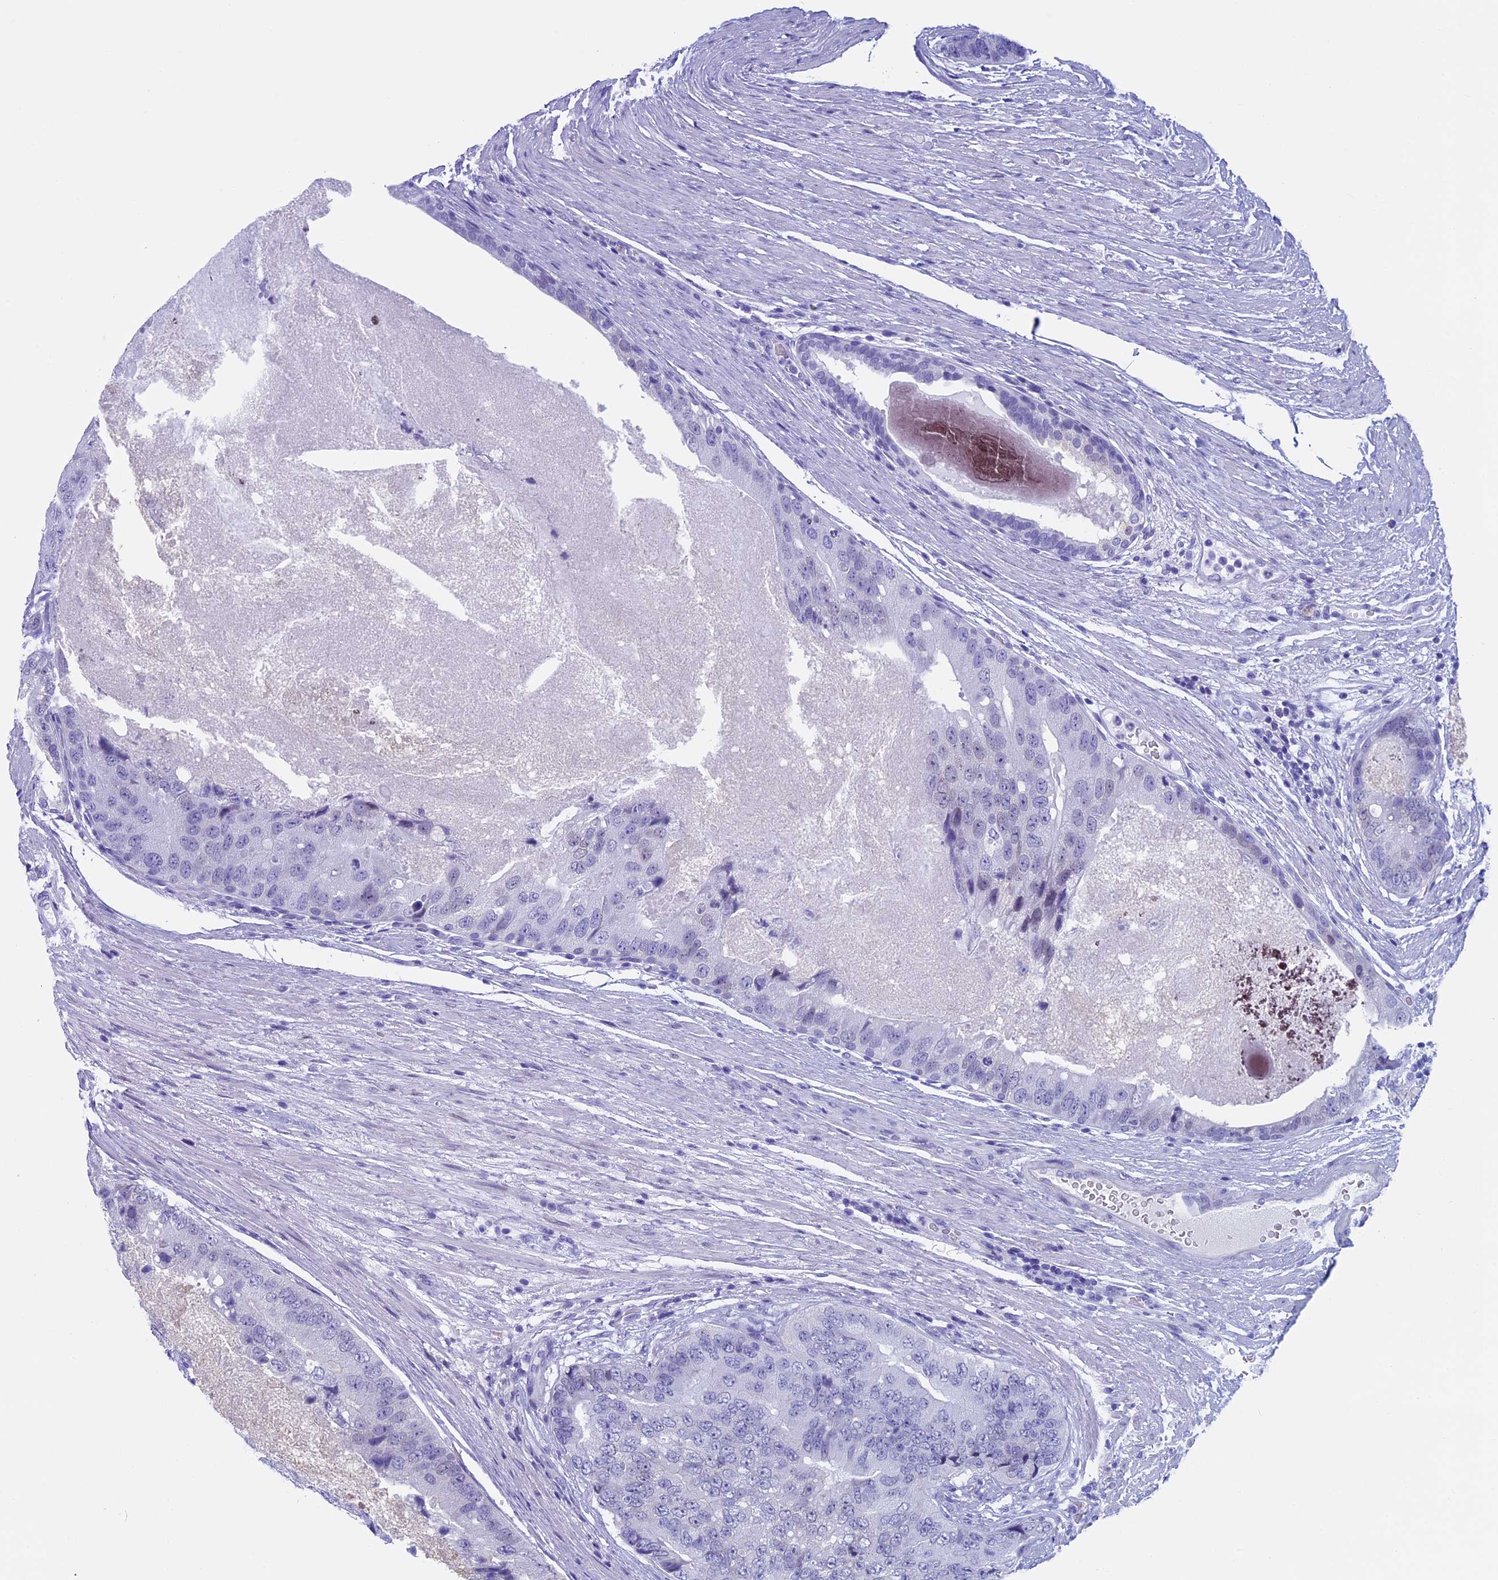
{"staining": {"intensity": "negative", "quantity": "none", "location": "none"}, "tissue": "prostate cancer", "cell_type": "Tumor cells", "image_type": "cancer", "snomed": [{"axis": "morphology", "description": "Adenocarcinoma, High grade"}, {"axis": "topography", "description": "Prostate"}], "caption": "Micrograph shows no significant protein expression in tumor cells of prostate cancer. (Immunohistochemistry (ihc), brightfield microscopy, high magnification).", "gene": "FAM169A", "patient": {"sex": "male", "age": 70}}